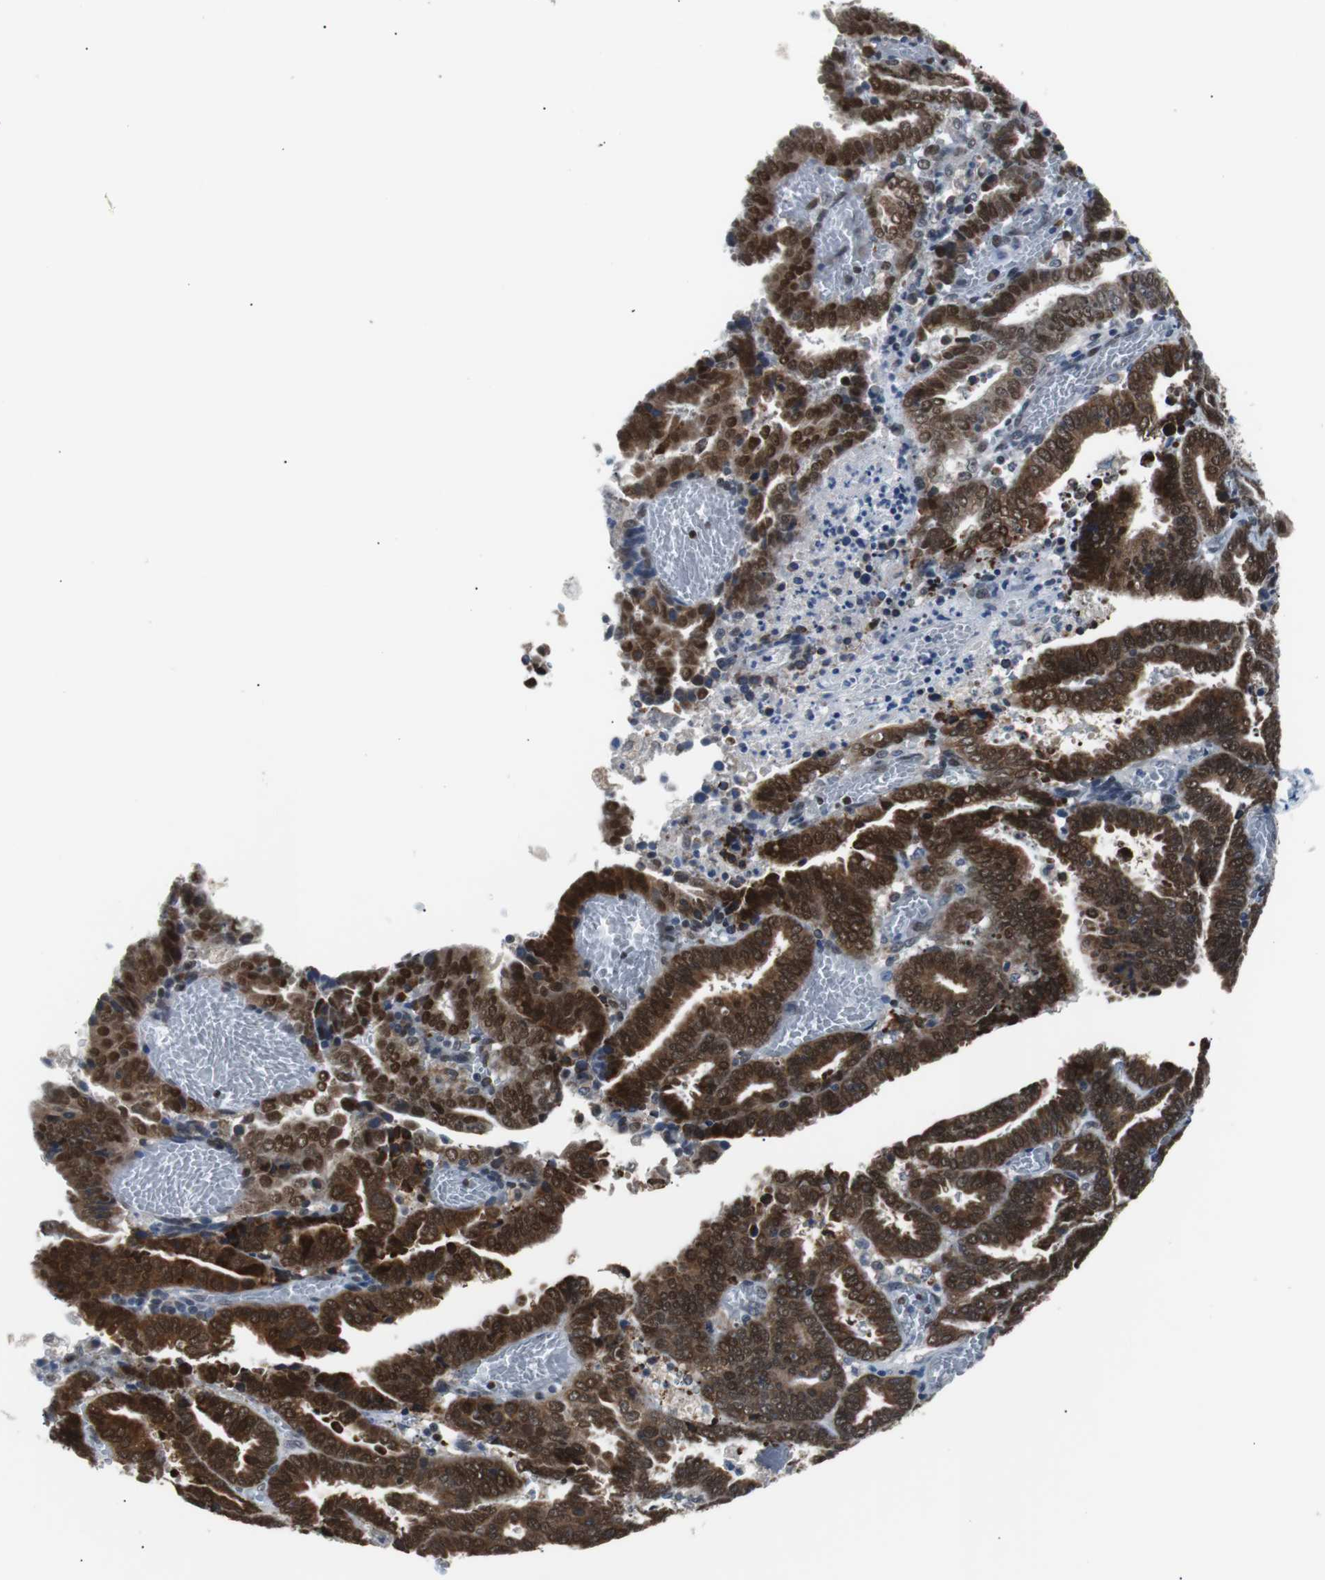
{"staining": {"intensity": "strong", "quantity": ">75%", "location": "cytoplasmic/membranous,nuclear"}, "tissue": "endometrial cancer", "cell_type": "Tumor cells", "image_type": "cancer", "snomed": [{"axis": "morphology", "description": "Adenocarcinoma, NOS"}, {"axis": "topography", "description": "Uterus"}], "caption": "Approximately >75% of tumor cells in endometrial adenocarcinoma demonstrate strong cytoplasmic/membranous and nuclear protein expression as visualized by brown immunohistochemical staining.", "gene": "USP28", "patient": {"sex": "female", "age": 83}}